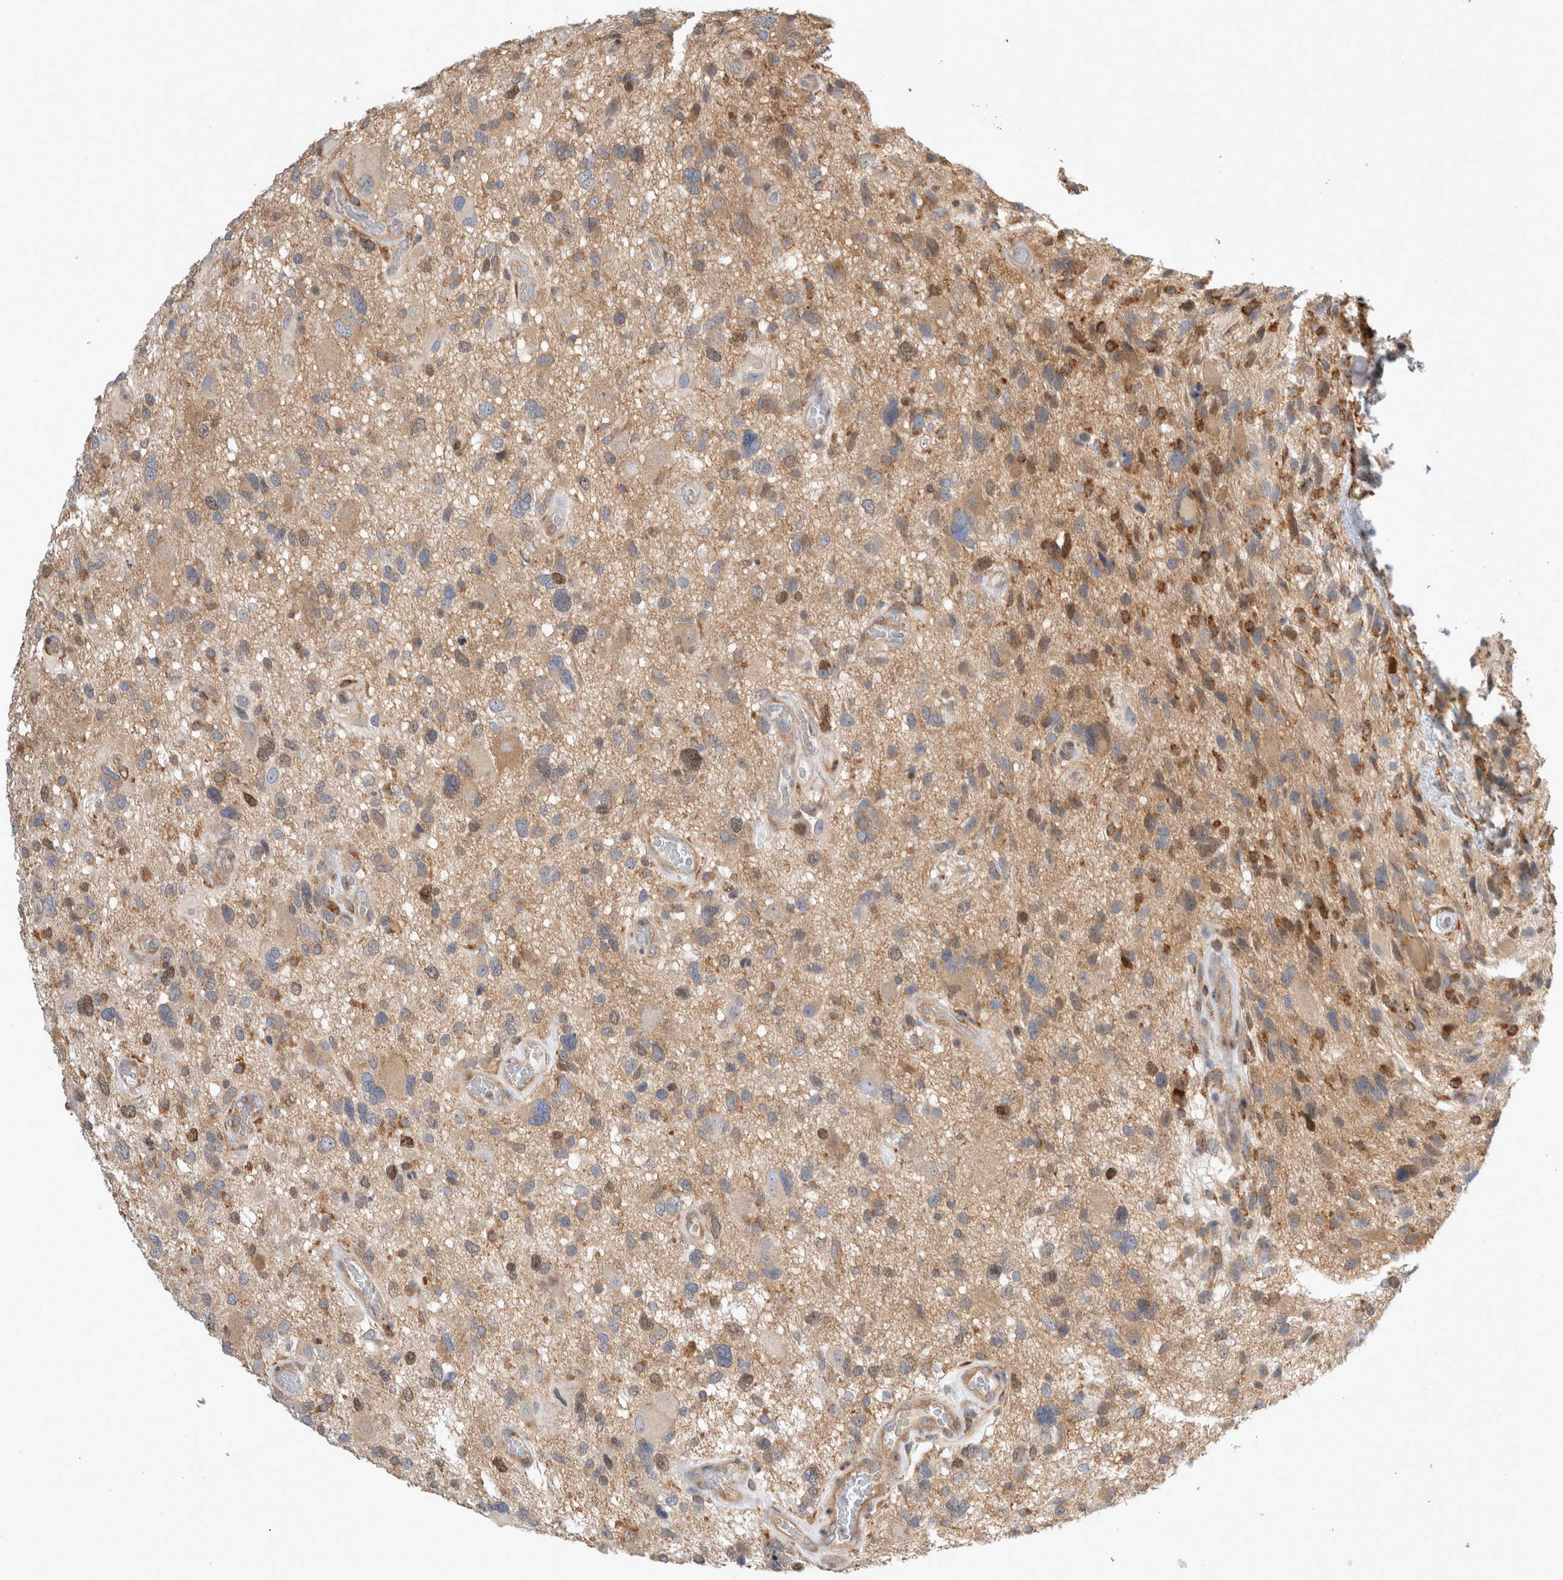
{"staining": {"intensity": "moderate", "quantity": "25%-75%", "location": "cytoplasmic/membranous,nuclear"}, "tissue": "glioma", "cell_type": "Tumor cells", "image_type": "cancer", "snomed": [{"axis": "morphology", "description": "Glioma, malignant, High grade"}, {"axis": "topography", "description": "Brain"}], "caption": "Malignant glioma (high-grade) stained for a protein exhibits moderate cytoplasmic/membranous and nuclear positivity in tumor cells.", "gene": "CDCA7L", "patient": {"sex": "male", "age": 33}}